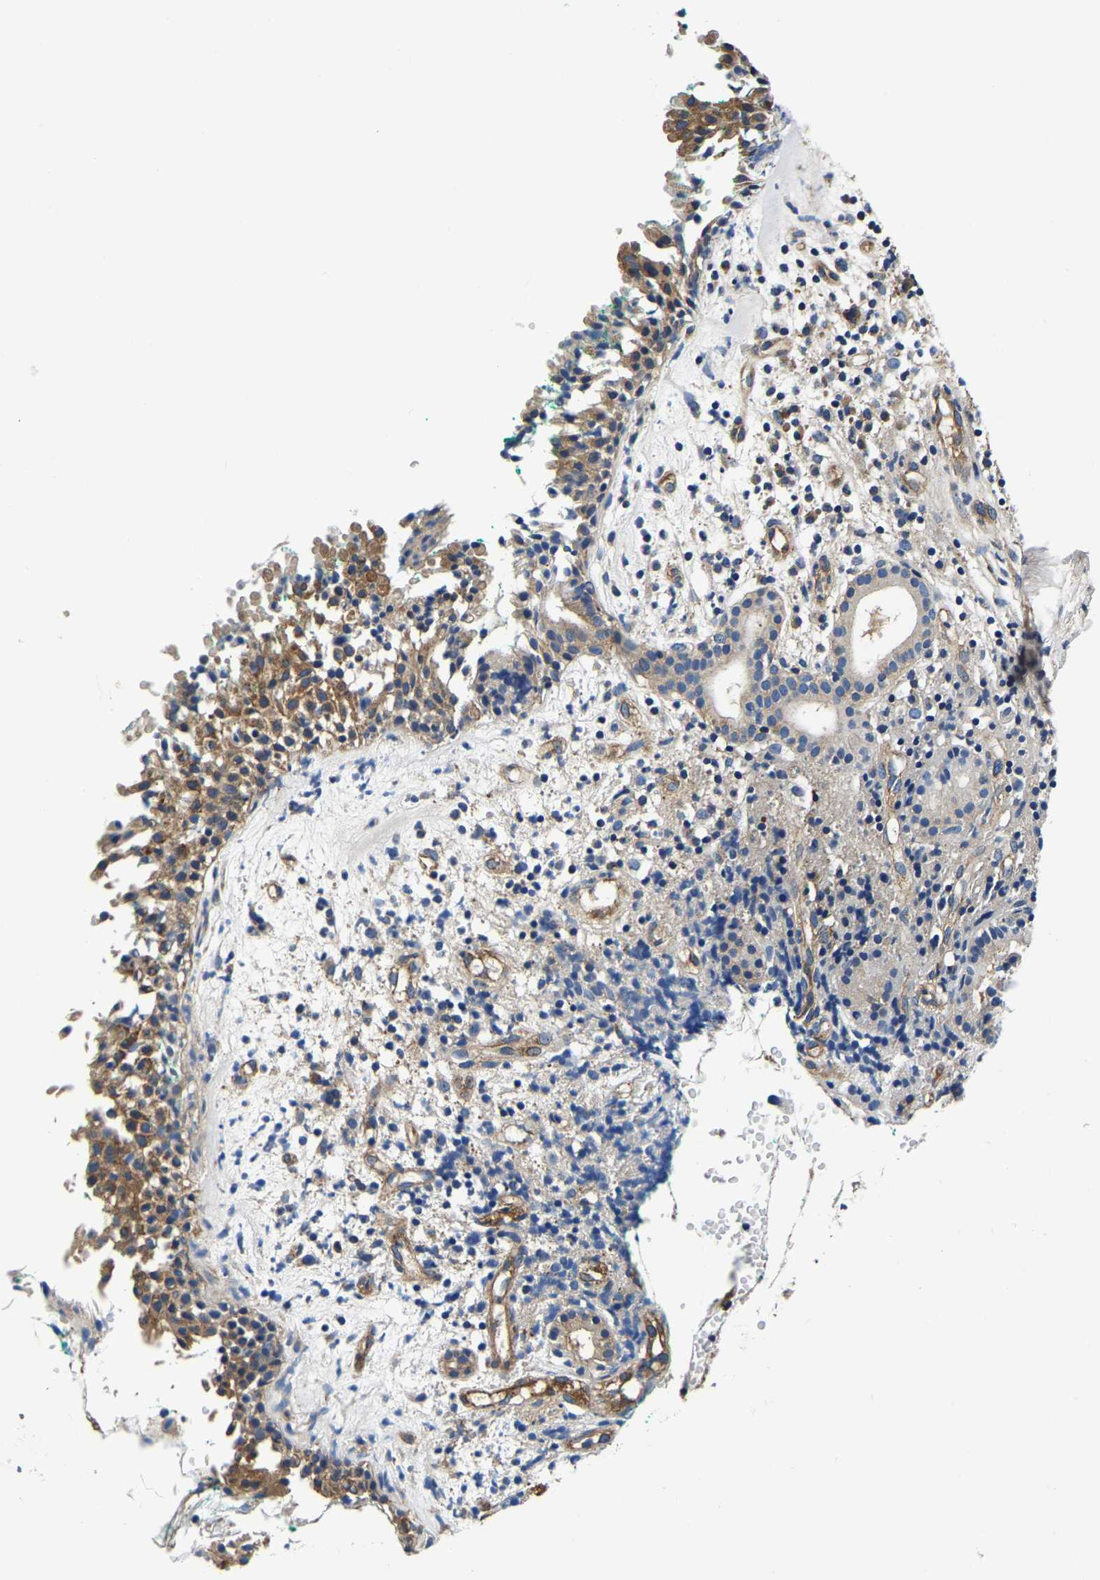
{"staining": {"intensity": "moderate", "quantity": ">75%", "location": "cytoplasmic/membranous"}, "tissue": "nasopharynx", "cell_type": "Respiratory epithelial cells", "image_type": "normal", "snomed": [{"axis": "morphology", "description": "Normal tissue, NOS"}, {"axis": "morphology", "description": "Basal cell carcinoma"}, {"axis": "topography", "description": "Cartilage tissue"}, {"axis": "topography", "description": "Nasopharynx"}, {"axis": "topography", "description": "Oral tissue"}], "caption": "Nasopharynx stained with immunohistochemistry (IHC) exhibits moderate cytoplasmic/membranous positivity in approximately >75% of respiratory epithelial cells.", "gene": "SH3GLB1", "patient": {"sex": "female", "age": 77}}